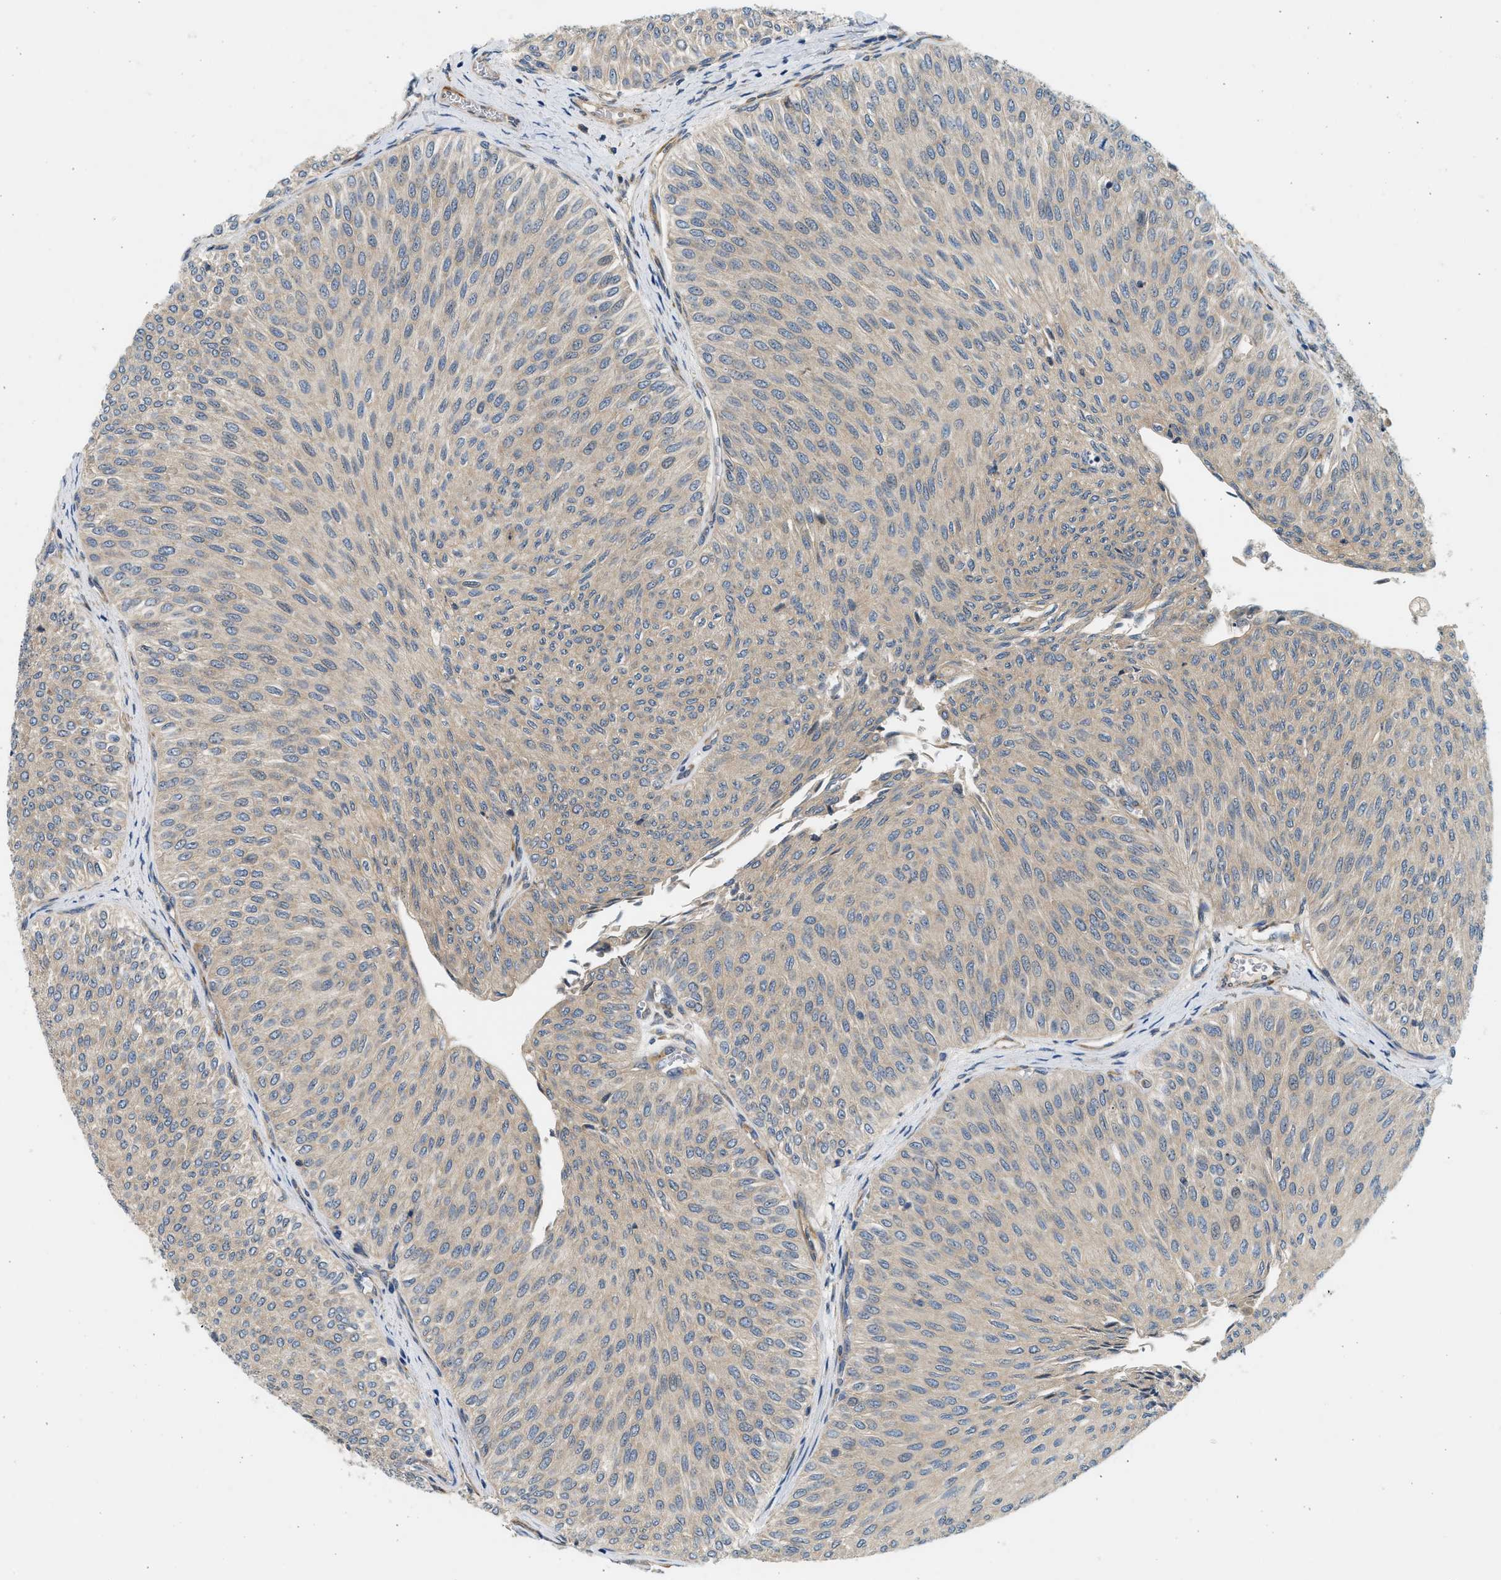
{"staining": {"intensity": "weak", "quantity": ">75%", "location": "cytoplasmic/membranous"}, "tissue": "urothelial cancer", "cell_type": "Tumor cells", "image_type": "cancer", "snomed": [{"axis": "morphology", "description": "Urothelial carcinoma, Low grade"}, {"axis": "topography", "description": "Urinary bladder"}], "caption": "High-magnification brightfield microscopy of urothelial carcinoma (low-grade) stained with DAB (3,3'-diaminobenzidine) (brown) and counterstained with hematoxylin (blue). tumor cells exhibit weak cytoplasmic/membranous positivity is appreciated in approximately>75% of cells.", "gene": "KDELR2", "patient": {"sex": "male", "age": 78}}